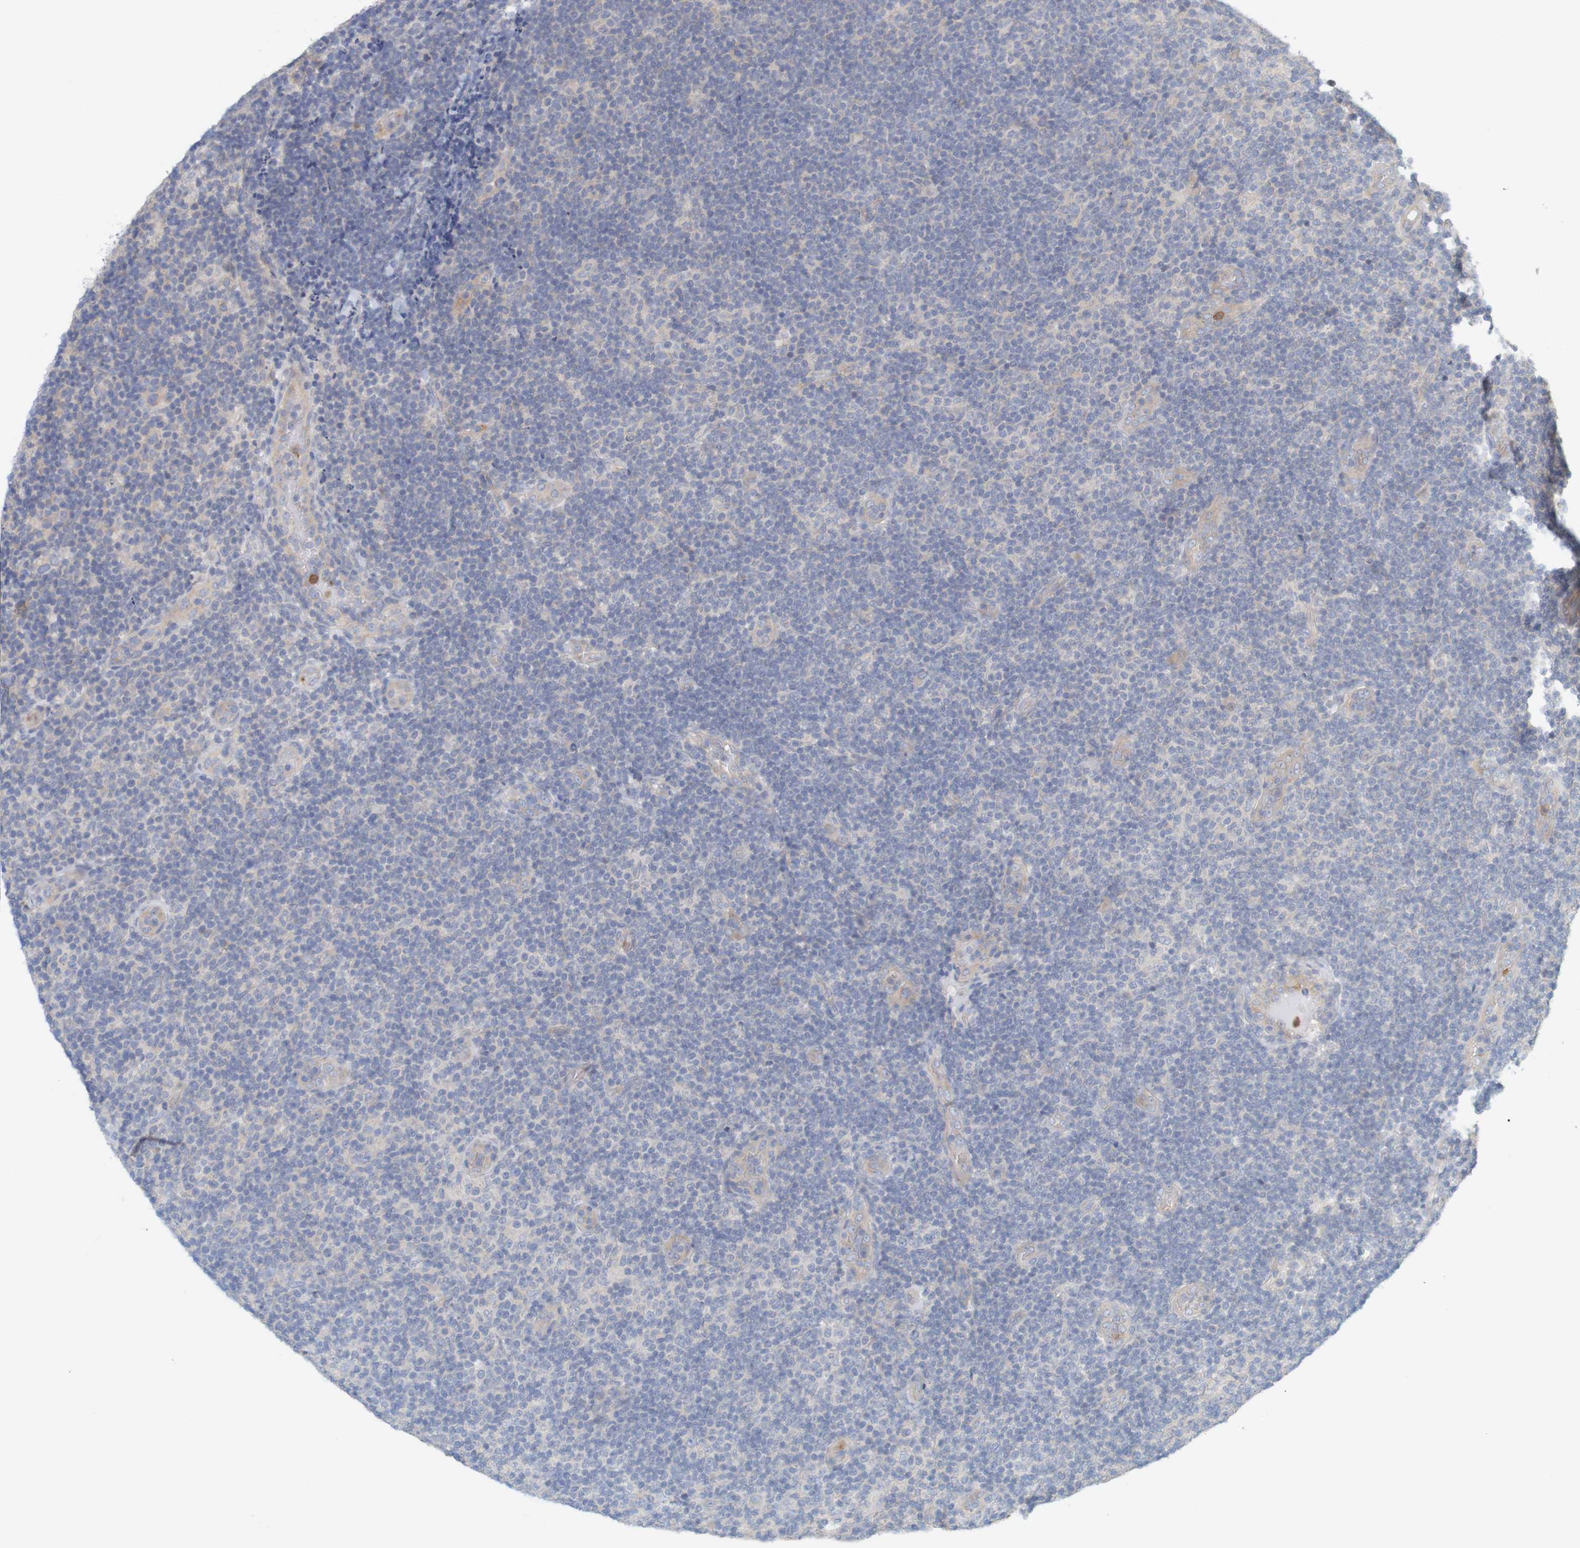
{"staining": {"intensity": "negative", "quantity": "none", "location": "none"}, "tissue": "lymphoma", "cell_type": "Tumor cells", "image_type": "cancer", "snomed": [{"axis": "morphology", "description": "Malignant lymphoma, non-Hodgkin's type, Low grade"}, {"axis": "topography", "description": "Lymph node"}], "caption": "Tumor cells are negative for brown protein staining in lymphoma. (Immunohistochemistry (ihc), brightfield microscopy, high magnification).", "gene": "KRT23", "patient": {"sex": "male", "age": 83}}